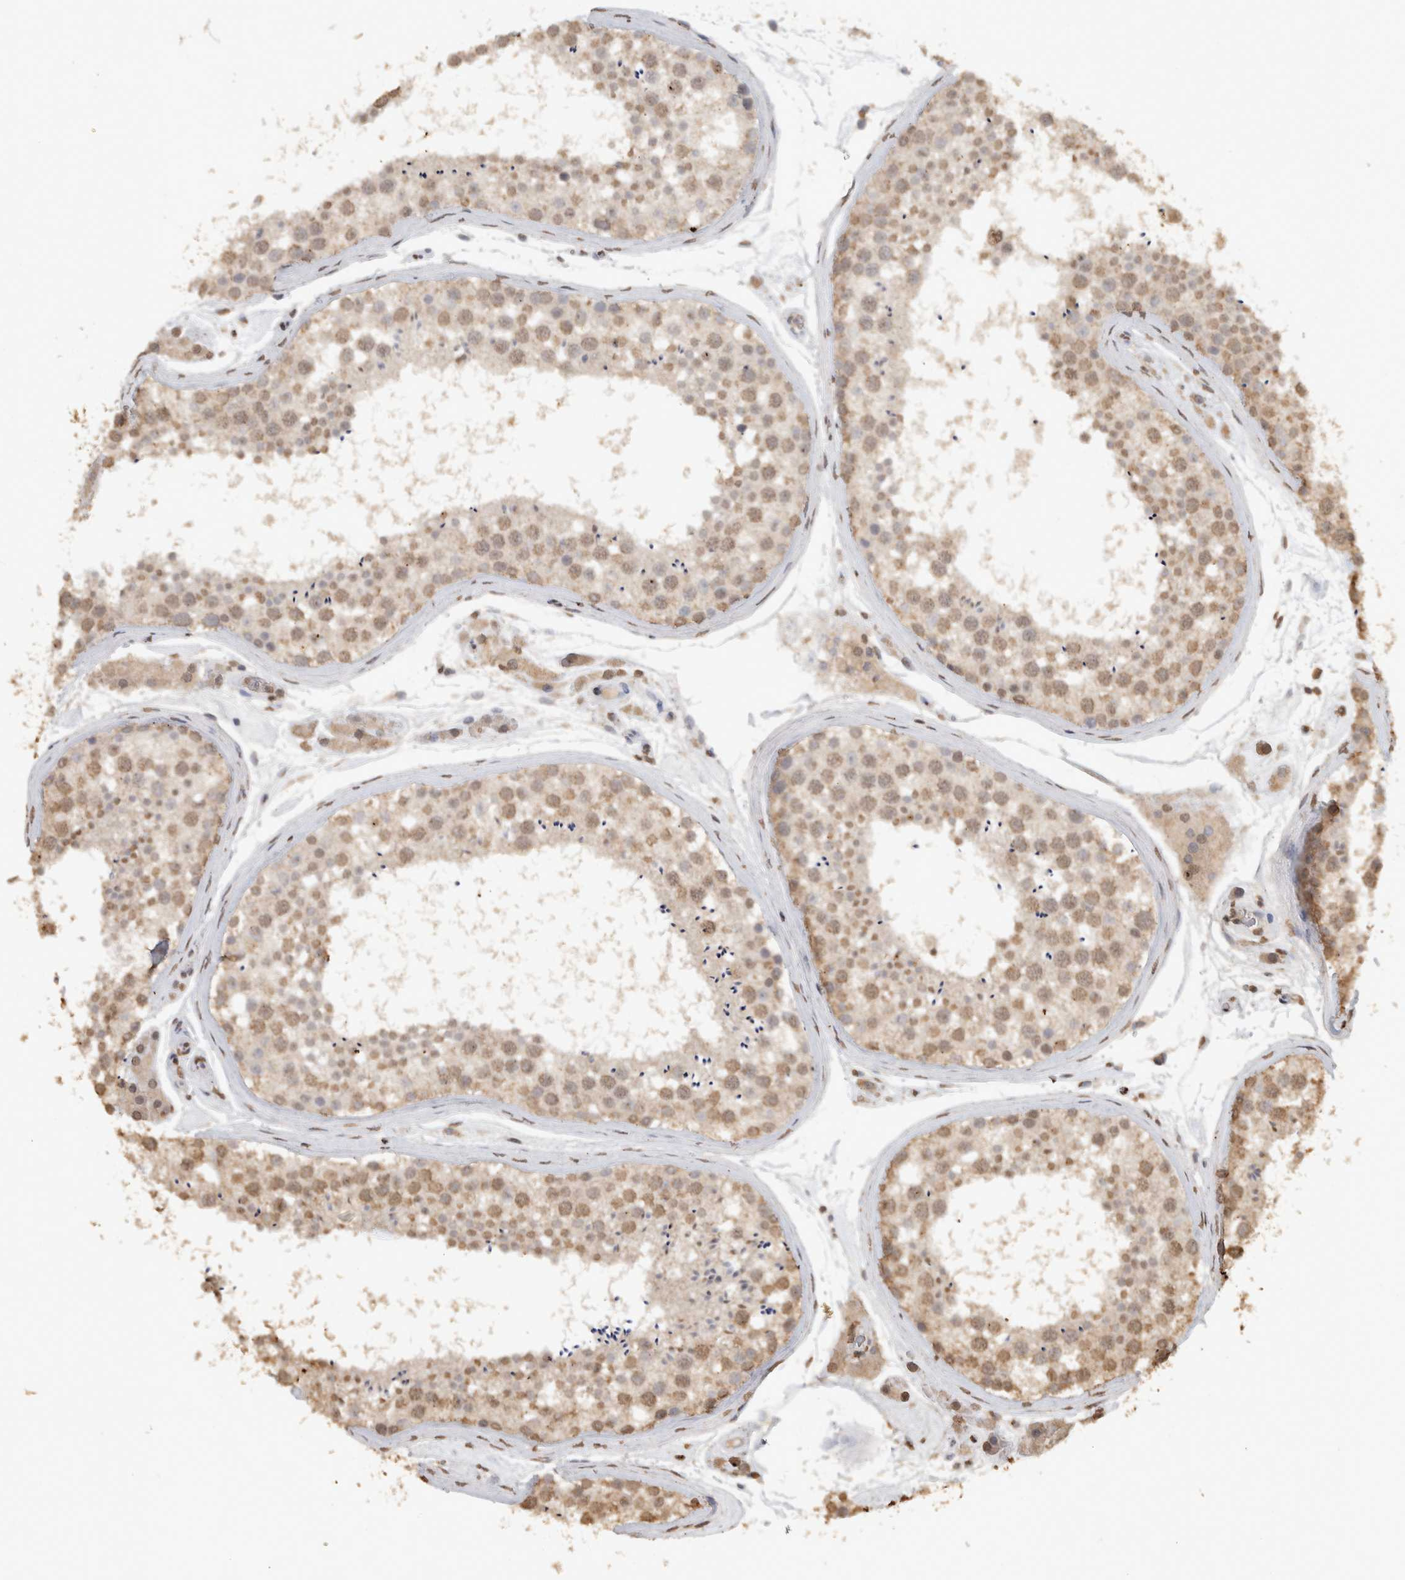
{"staining": {"intensity": "moderate", "quantity": ">75%", "location": "cytoplasmic/membranous,nuclear"}, "tissue": "testis", "cell_type": "Cells in seminiferous ducts", "image_type": "normal", "snomed": [{"axis": "morphology", "description": "Normal tissue, NOS"}, {"axis": "topography", "description": "Testis"}], "caption": "Immunohistochemistry (IHC) (DAB) staining of normal human testis reveals moderate cytoplasmic/membranous,nuclear protein staining in about >75% of cells in seminiferous ducts.", "gene": "HAND2", "patient": {"sex": "male", "age": 46}}